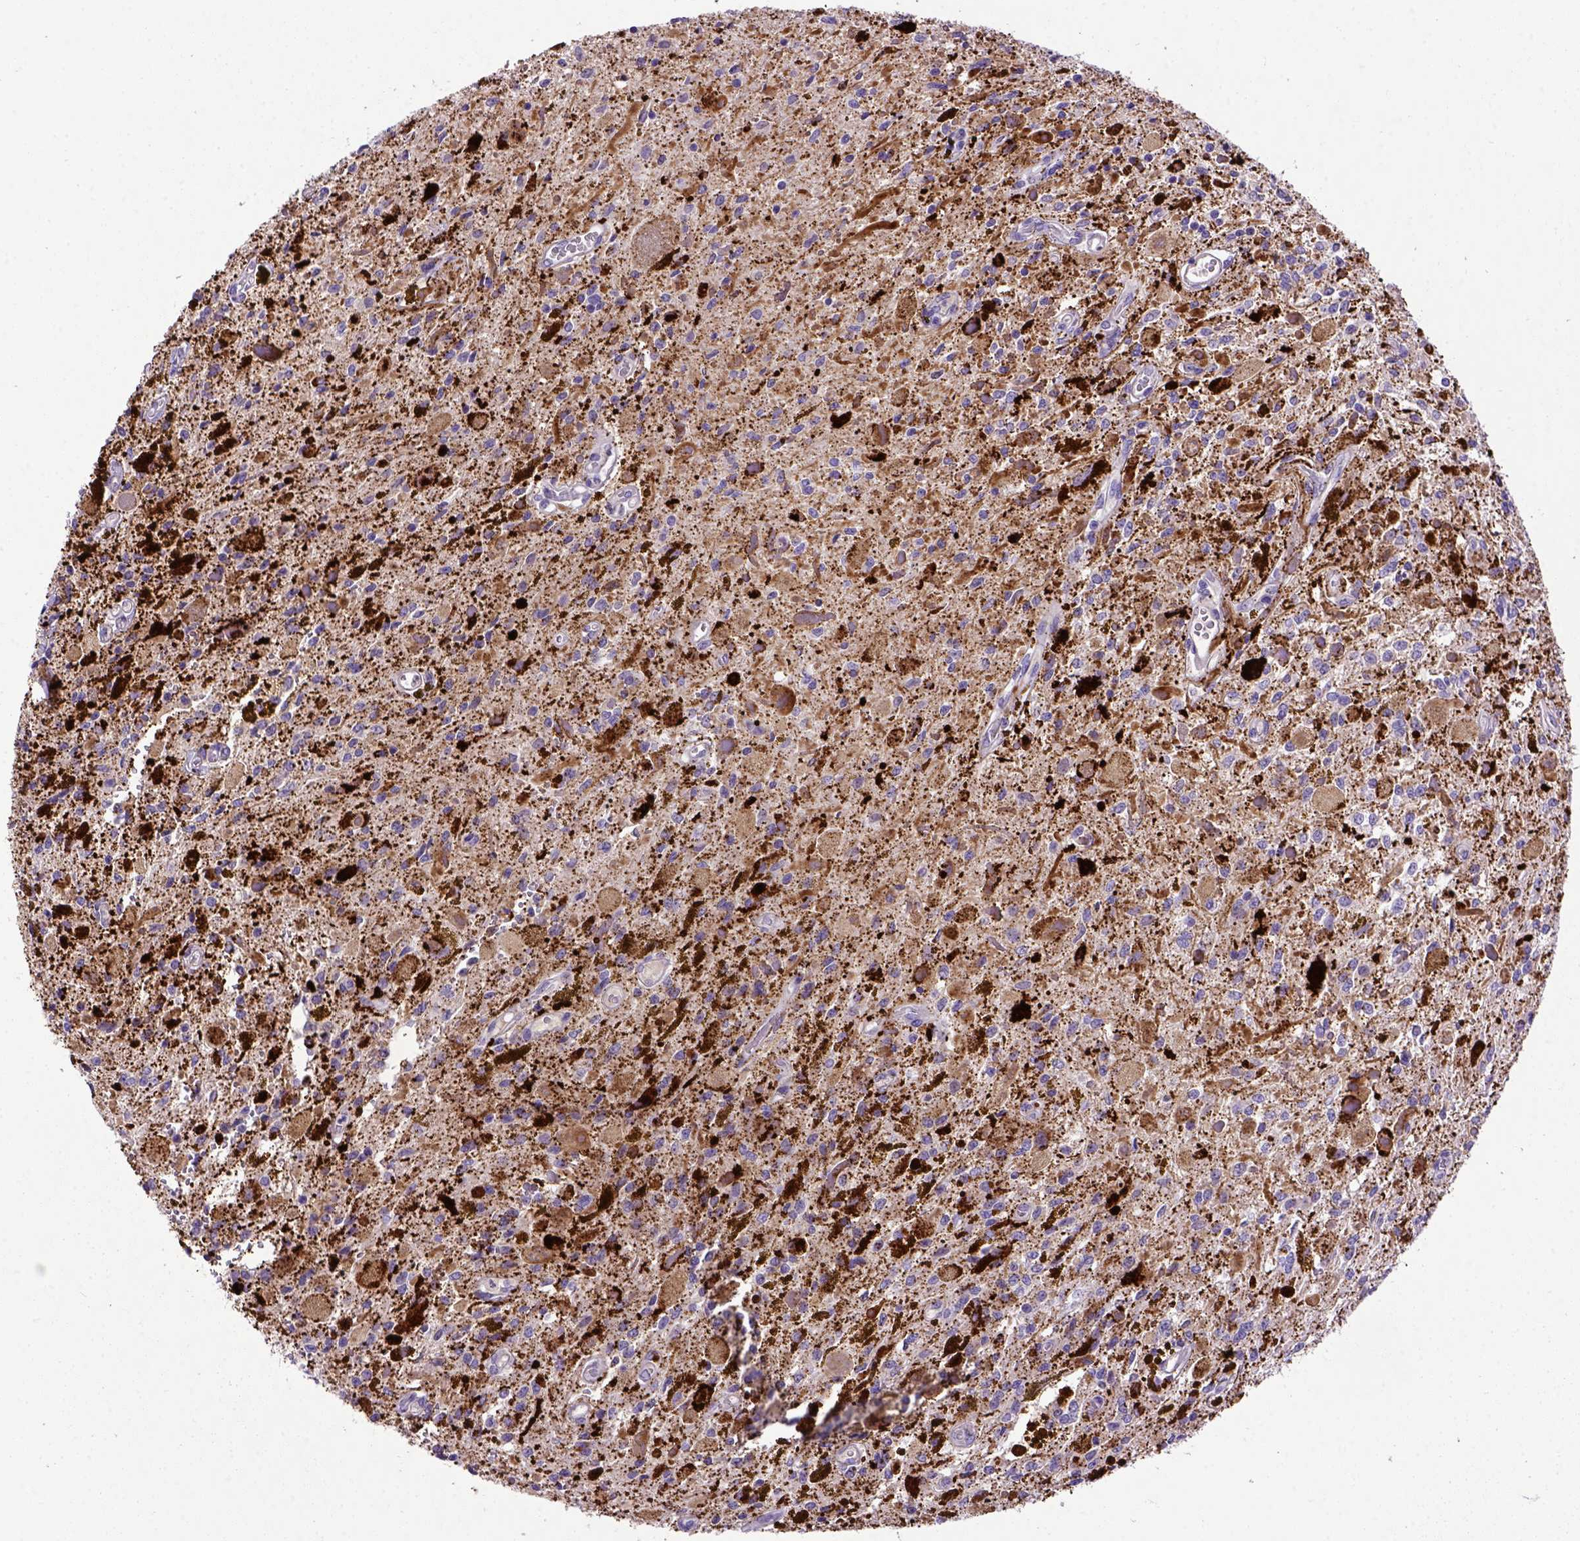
{"staining": {"intensity": "negative", "quantity": "none", "location": "none"}, "tissue": "glioma", "cell_type": "Tumor cells", "image_type": "cancer", "snomed": [{"axis": "morphology", "description": "Glioma, malignant, Low grade"}, {"axis": "topography", "description": "Cerebellum"}], "caption": "Immunohistochemistry micrograph of glioma stained for a protein (brown), which shows no expression in tumor cells.", "gene": "ADAM12", "patient": {"sex": "female", "age": 14}}